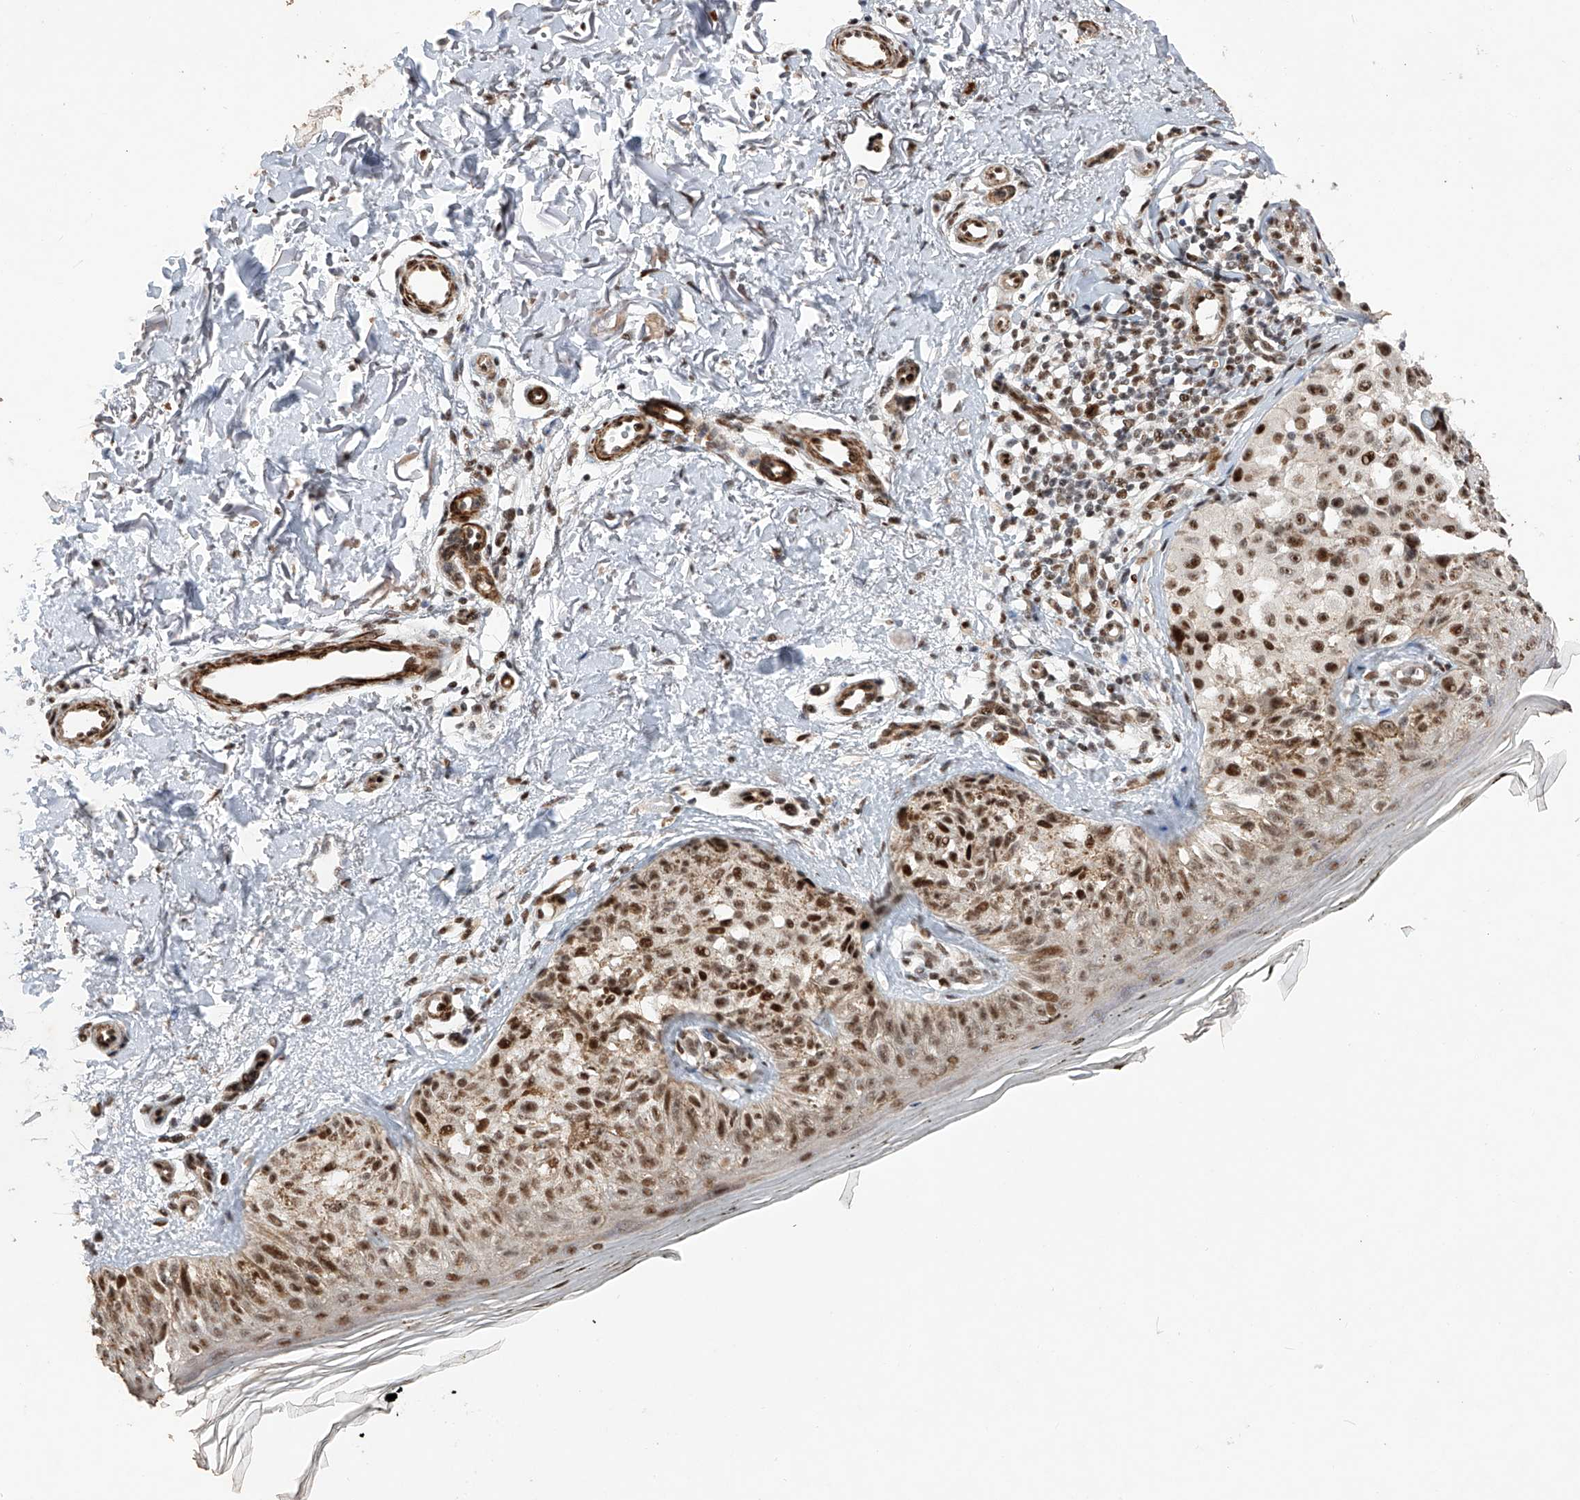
{"staining": {"intensity": "moderate", "quantity": ">75%", "location": "nuclear"}, "tissue": "melanoma", "cell_type": "Tumor cells", "image_type": "cancer", "snomed": [{"axis": "morphology", "description": "Malignant melanoma, NOS"}, {"axis": "topography", "description": "Skin"}], "caption": "Protein staining of malignant melanoma tissue reveals moderate nuclear expression in about >75% of tumor cells. (DAB IHC with brightfield microscopy, high magnification).", "gene": "NFATC4", "patient": {"sex": "female", "age": 50}}